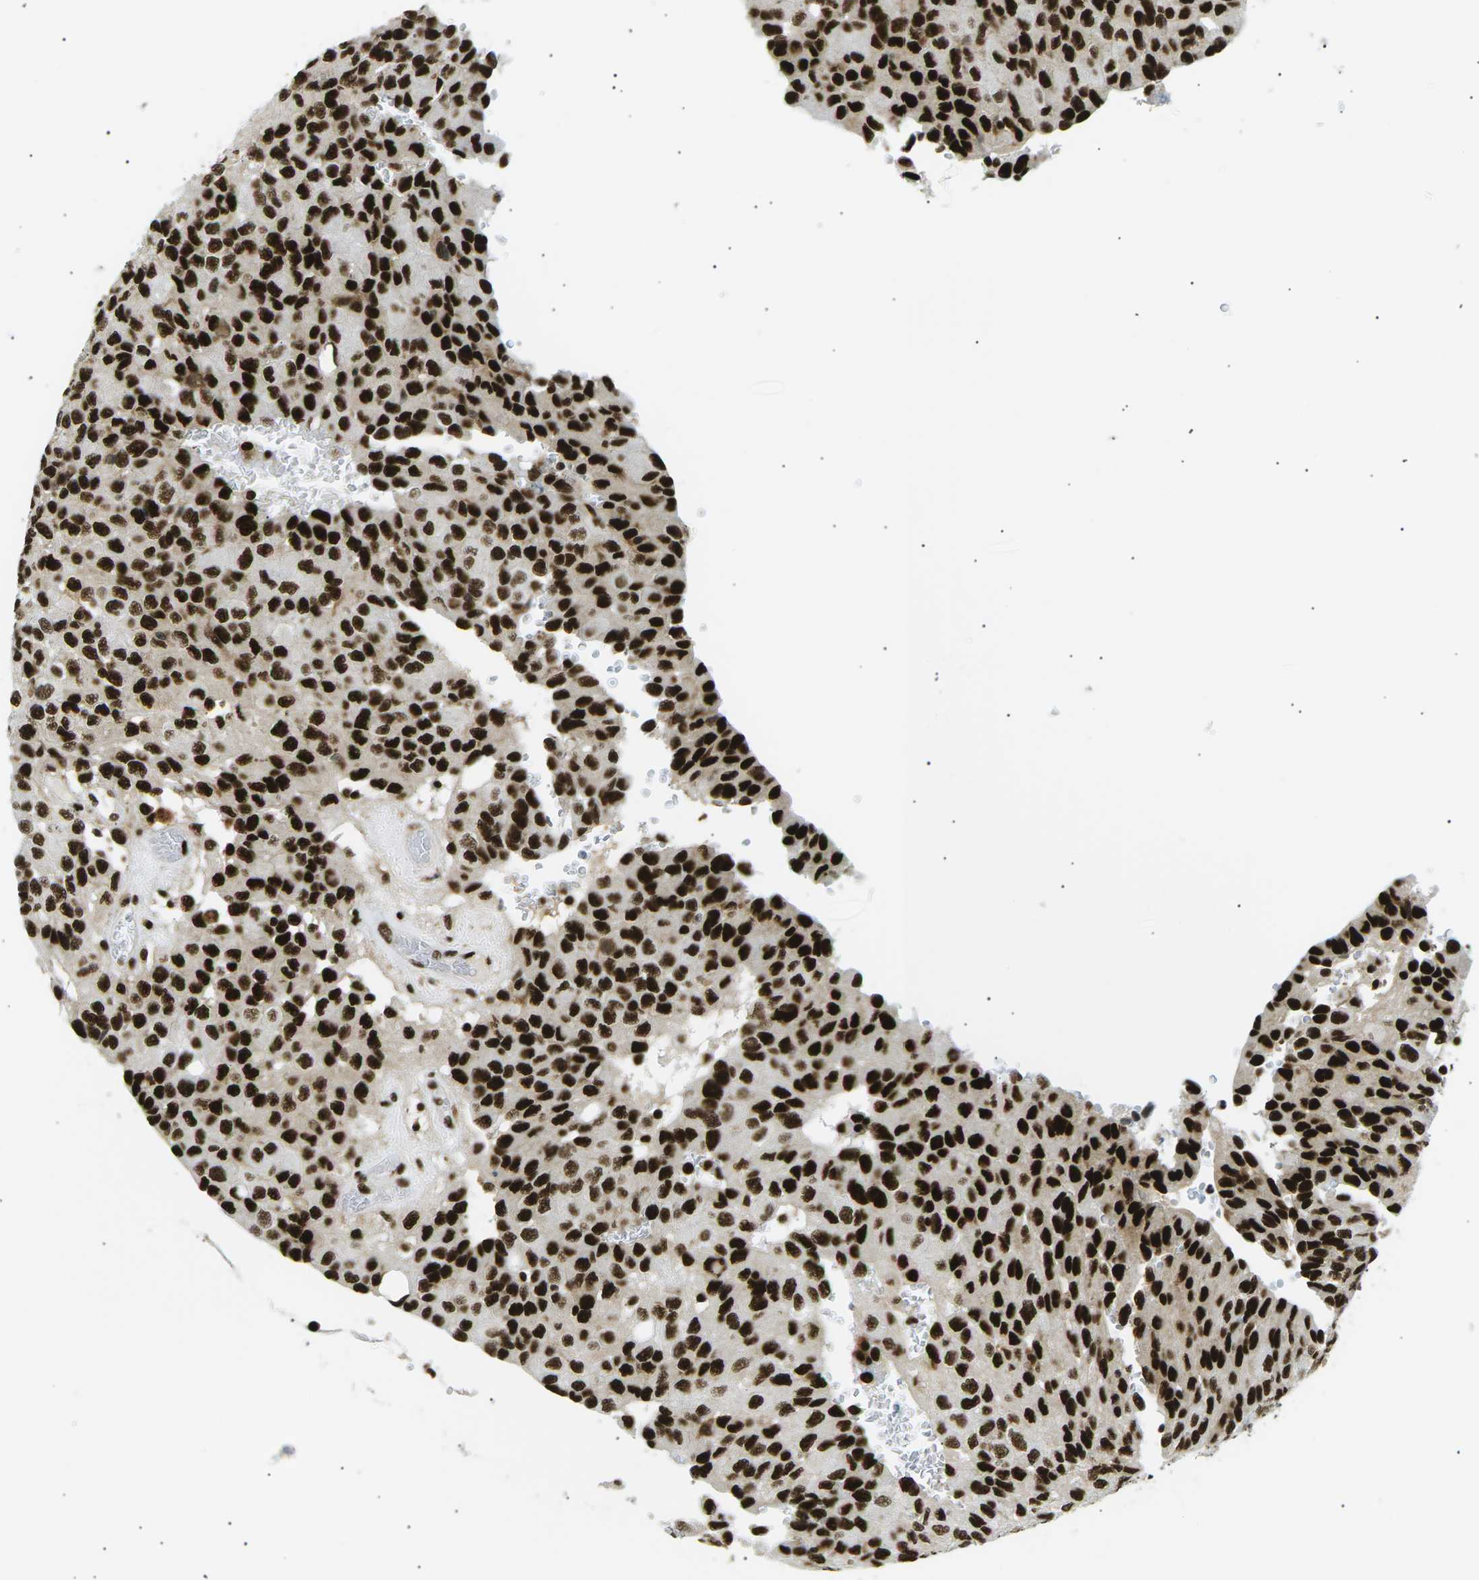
{"staining": {"intensity": "strong", "quantity": ">75%", "location": "nuclear"}, "tissue": "glioma", "cell_type": "Tumor cells", "image_type": "cancer", "snomed": [{"axis": "morphology", "description": "Glioma, malignant, High grade"}, {"axis": "topography", "description": "Brain"}], "caption": "Immunohistochemical staining of malignant high-grade glioma shows high levels of strong nuclear protein staining in approximately >75% of tumor cells.", "gene": "RPA2", "patient": {"sex": "male", "age": 32}}